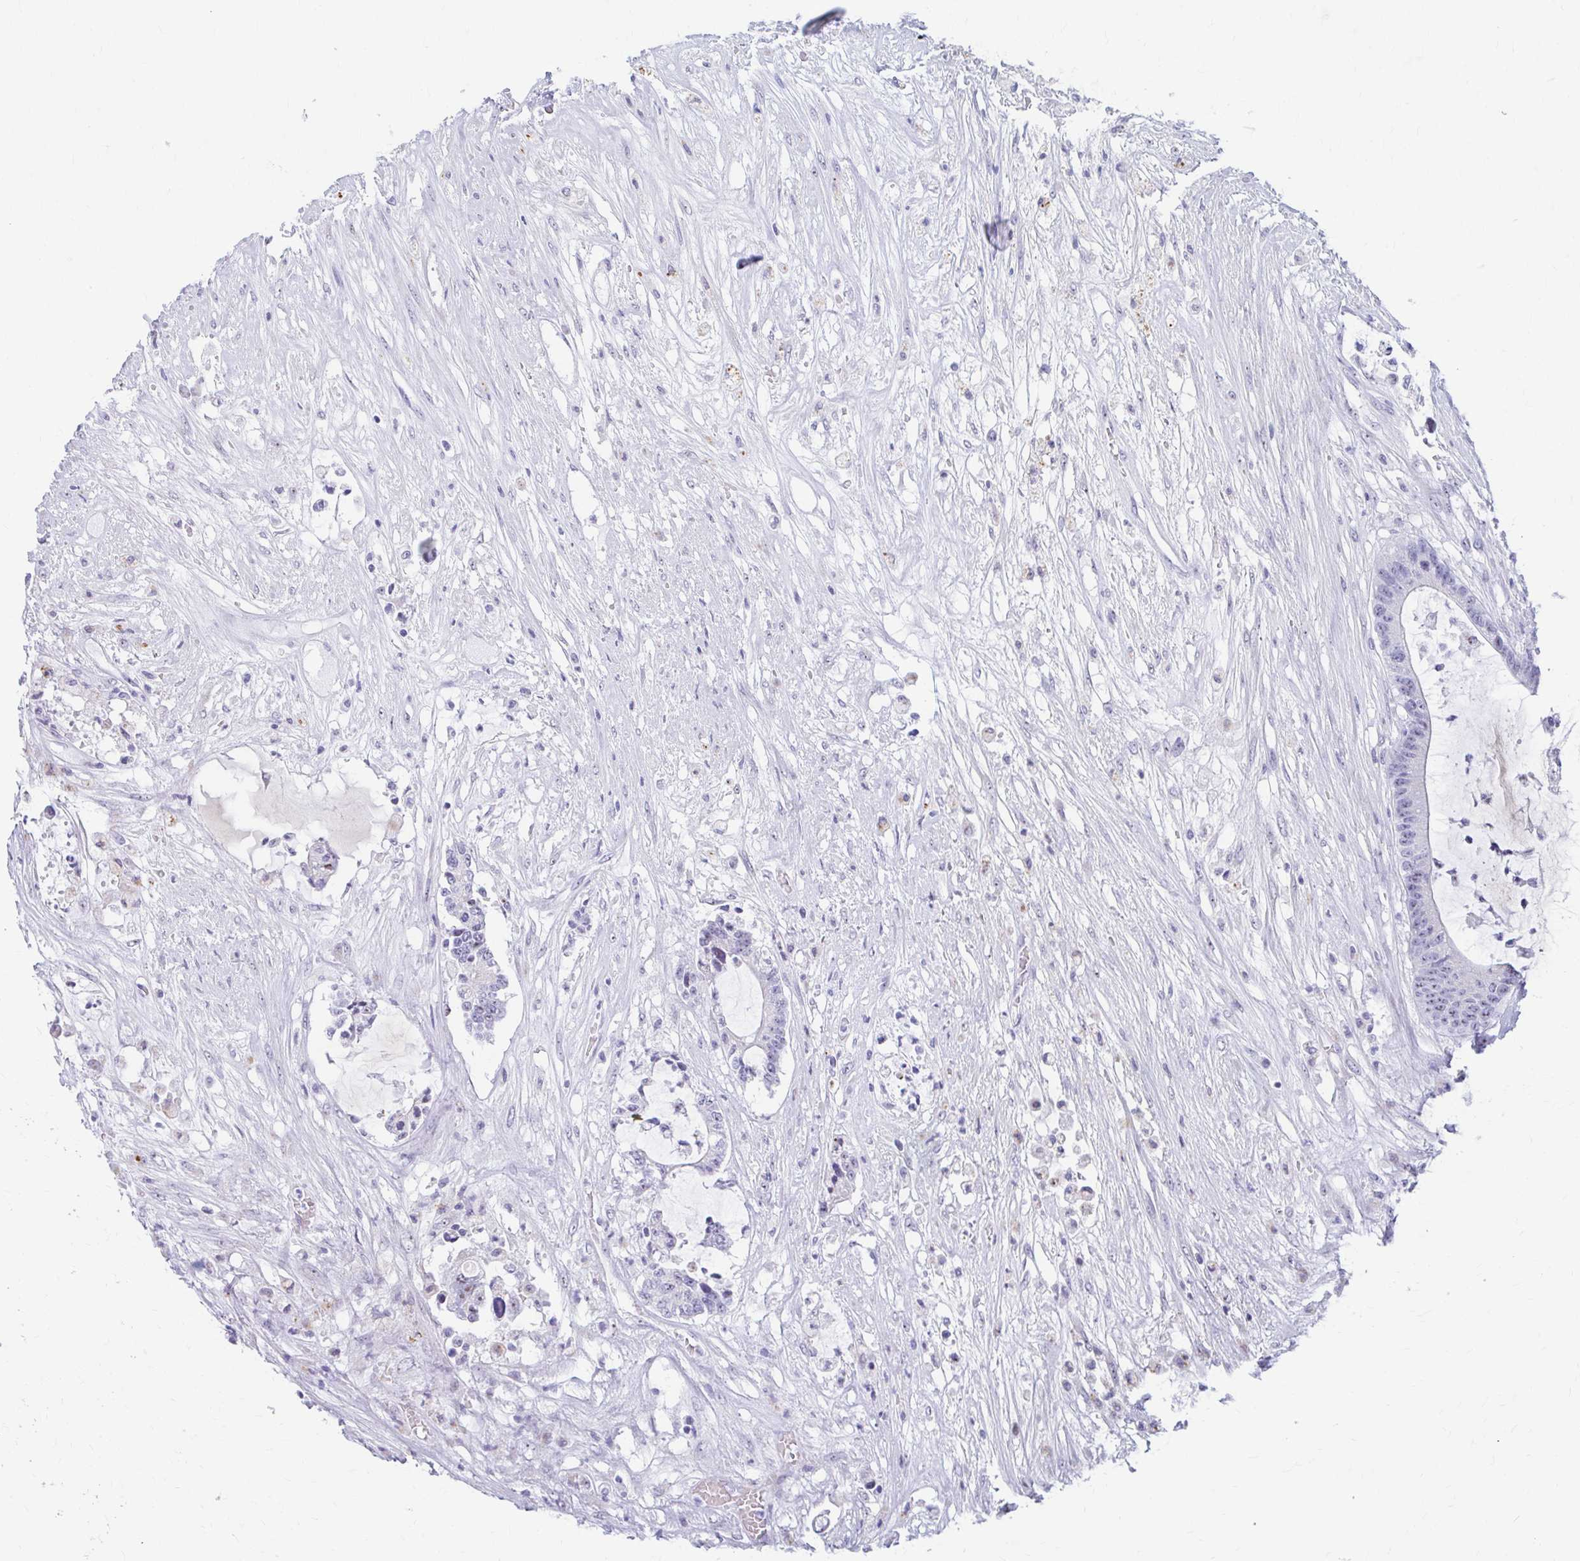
{"staining": {"intensity": "negative", "quantity": "none", "location": "none"}, "tissue": "colorectal cancer", "cell_type": "Tumor cells", "image_type": "cancer", "snomed": [{"axis": "morphology", "description": "Adenocarcinoma, NOS"}, {"axis": "topography", "description": "Colon"}], "caption": "Immunohistochemistry (IHC) of human colorectal cancer (adenocarcinoma) displays no staining in tumor cells. The staining is performed using DAB brown chromogen with nuclei counter-stained in using hematoxylin.", "gene": "FTSJ3", "patient": {"sex": "female", "age": 84}}